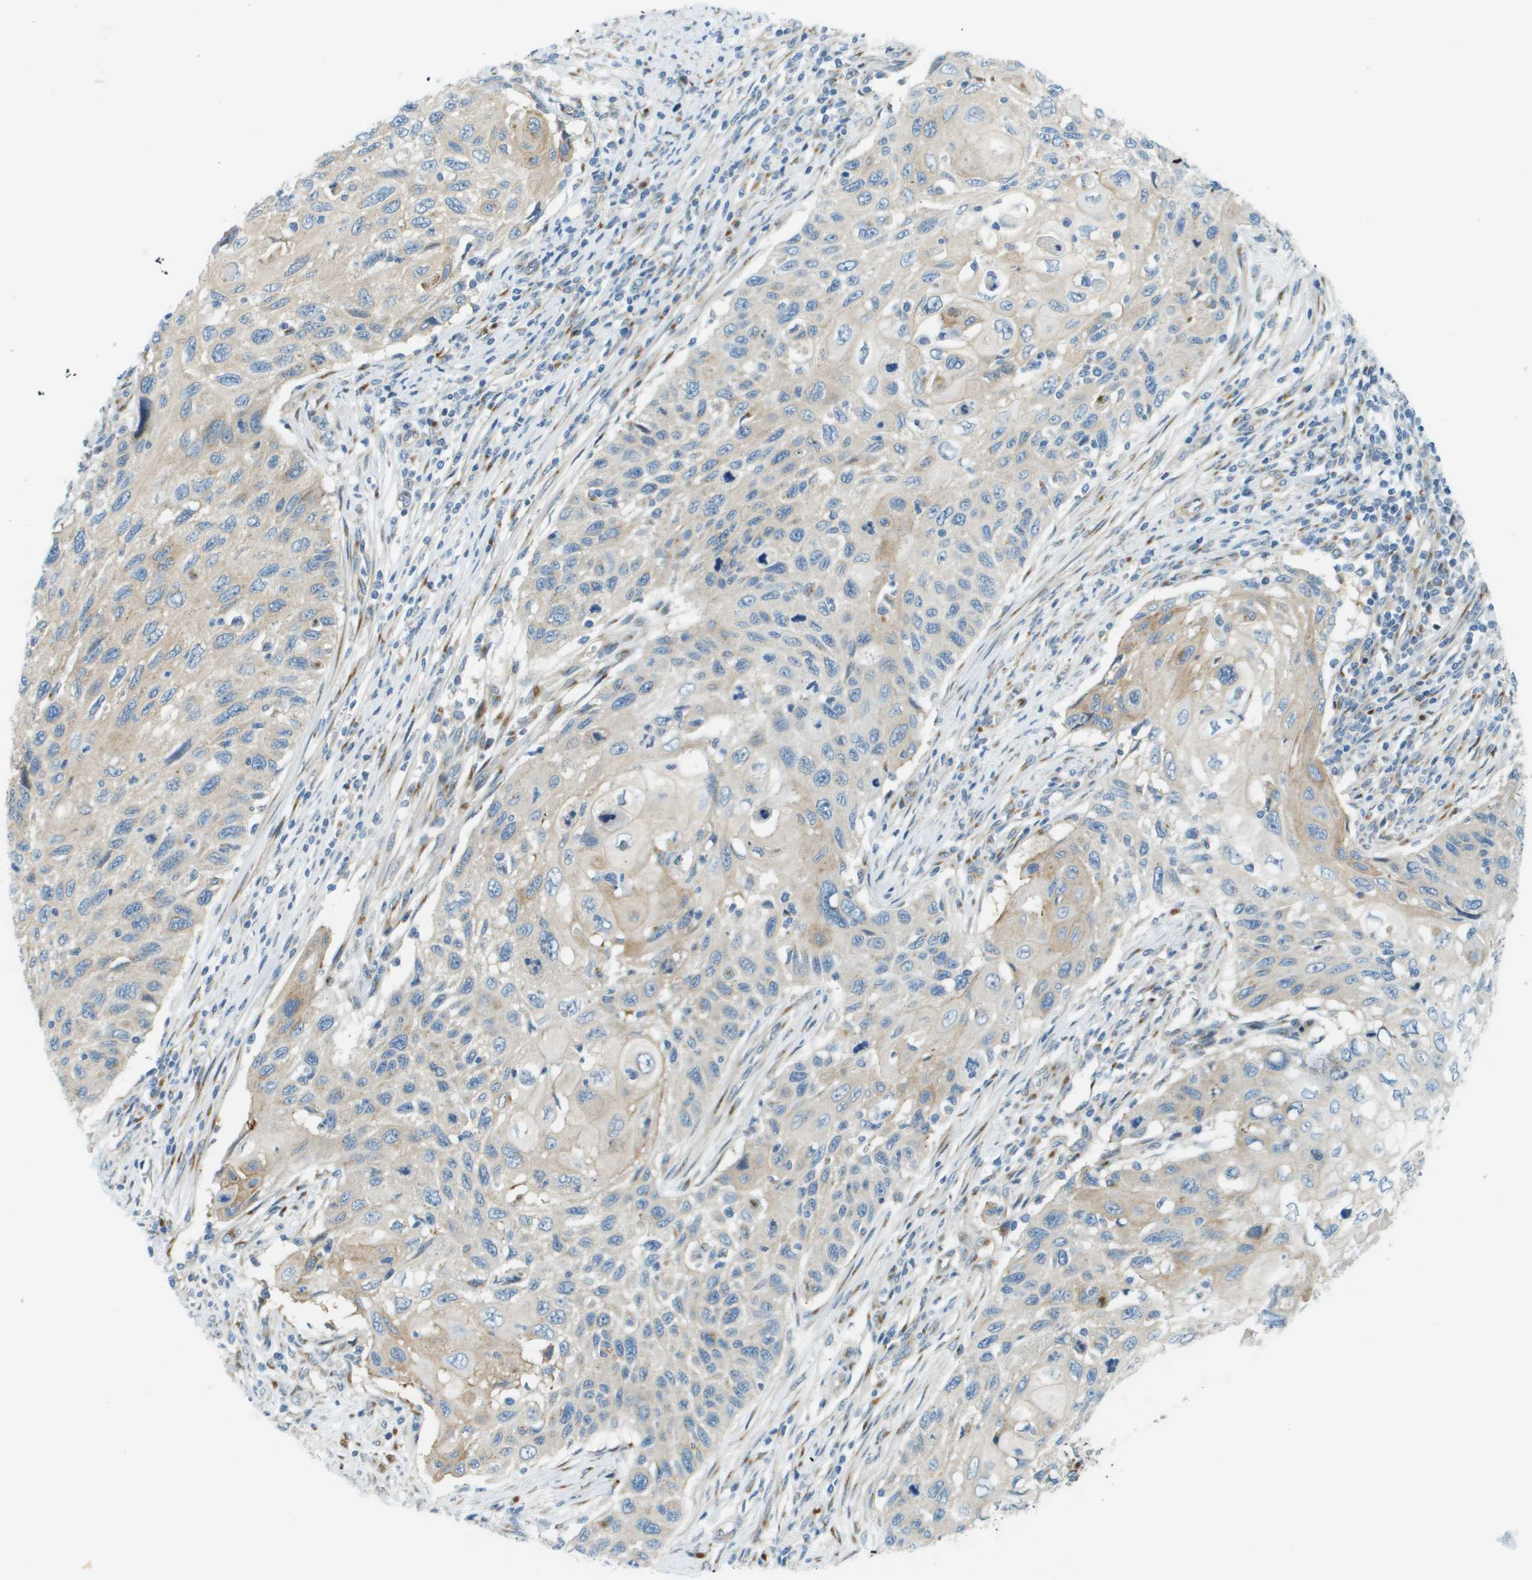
{"staining": {"intensity": "weak", "quantity": ">75%", "location": "cytoplasmic/membranous"}, "tissue": "cervical cancer", "cell_type": "Tumor cells", "image_type": "cancer", "snomed": [{"axis": "morphology", "description": "Squamous cell carcinoma, NOS"}, {"axis": "topography", "description": "Cervix"}], "caption": "Cervical cancer (squamous cell carcinoma) was stained to show a protein in brown. There is low levels of weak cytoplasmic/membranous expression in approximately >75% of tumor cells. The protein is shown in brown color, while the nuclei are stained blue.", "gene": "ACBD3", "patient": {"sex": "female", "age": 70}}